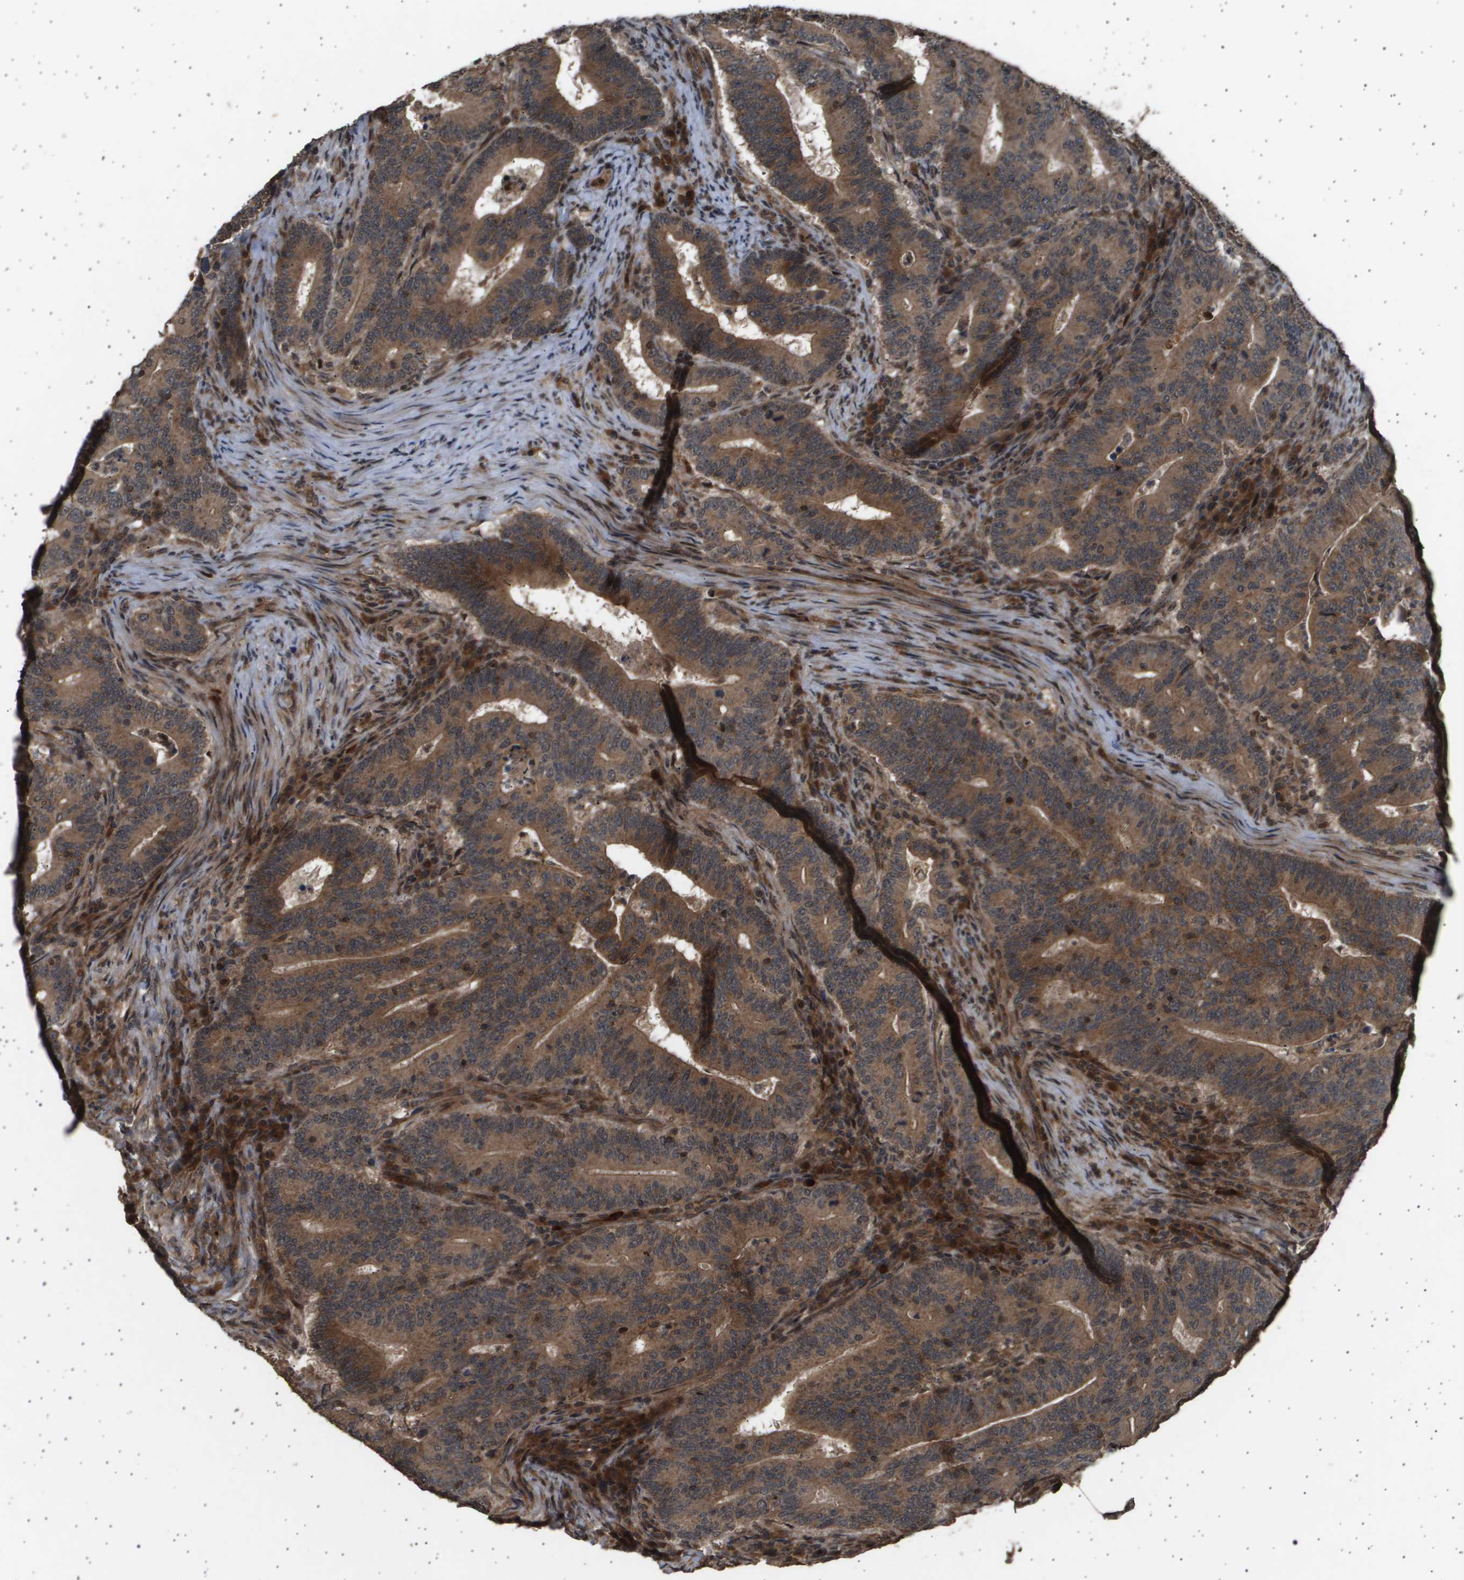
{"staining": {"intensity": "strong", "quantity": ">75%", "location": "cytoplasmic/membranous,nuclear"}, "tissue": "colorectal cancer", "cell_type": "Tumor cells", "image_type": "cancer", "snomed": [{"axis": "morphology", "description": "Adenocarcinoma, NOS"}, {"axis": "topography", "description": "Colon"}], "caption": "A high-resolution image shows immunohistochemistry (IHC) staining of colorectal cancer, which demonstrates strong cytoplasmic/membranous and nuclear positivity in approximately >75% of tumor cells. The staining was performed using DAB (3,3'-diaminobenzidine) to visualize the protein expression in brown, while the nuclei were stained in blue with hematoxylin (Magnification: 20x).", "gene": "TNRC6A", "patient": {"sex": "female", "age": 66}}